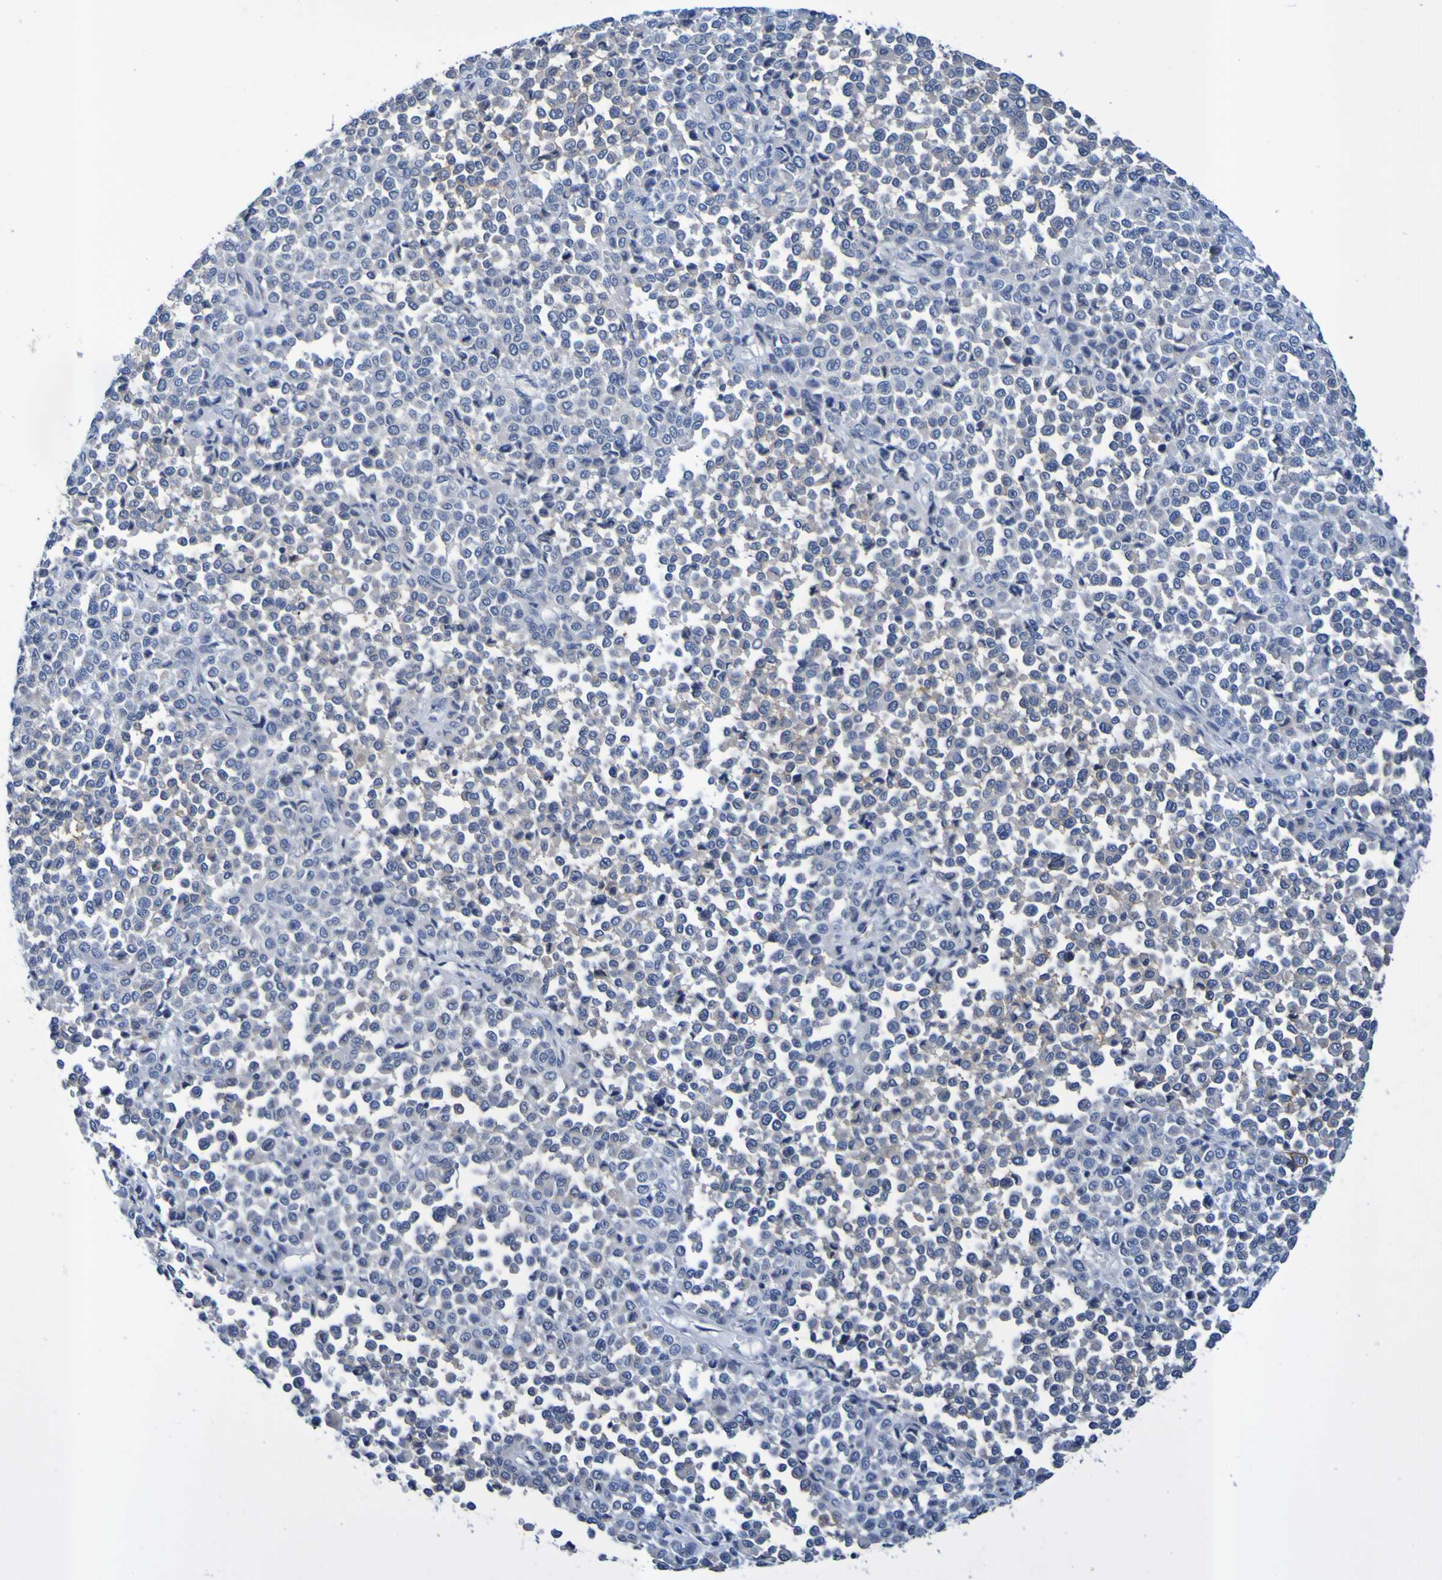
{"staining": {"intensity": "negative", "quantity": "none", "location": "none"}, "tissue": "melanoma", "cell_type": "Tumor cells", "image_type": "cancer", "snomed": [{"axis": "morphology", "description": "Malignant melanoma, Metastatic site"}, {"axis": "topography", "description": "Pancreas"}], "caption": "High magnification brightfield microscopy of malignant melanoma (metastatic site) stained with DAB (brown) and counterstained with hematoxylin (blue): tumor cells show no significant positivity.", "gene": "VMA21", "patient": {"sex": "female", "age": 30}}